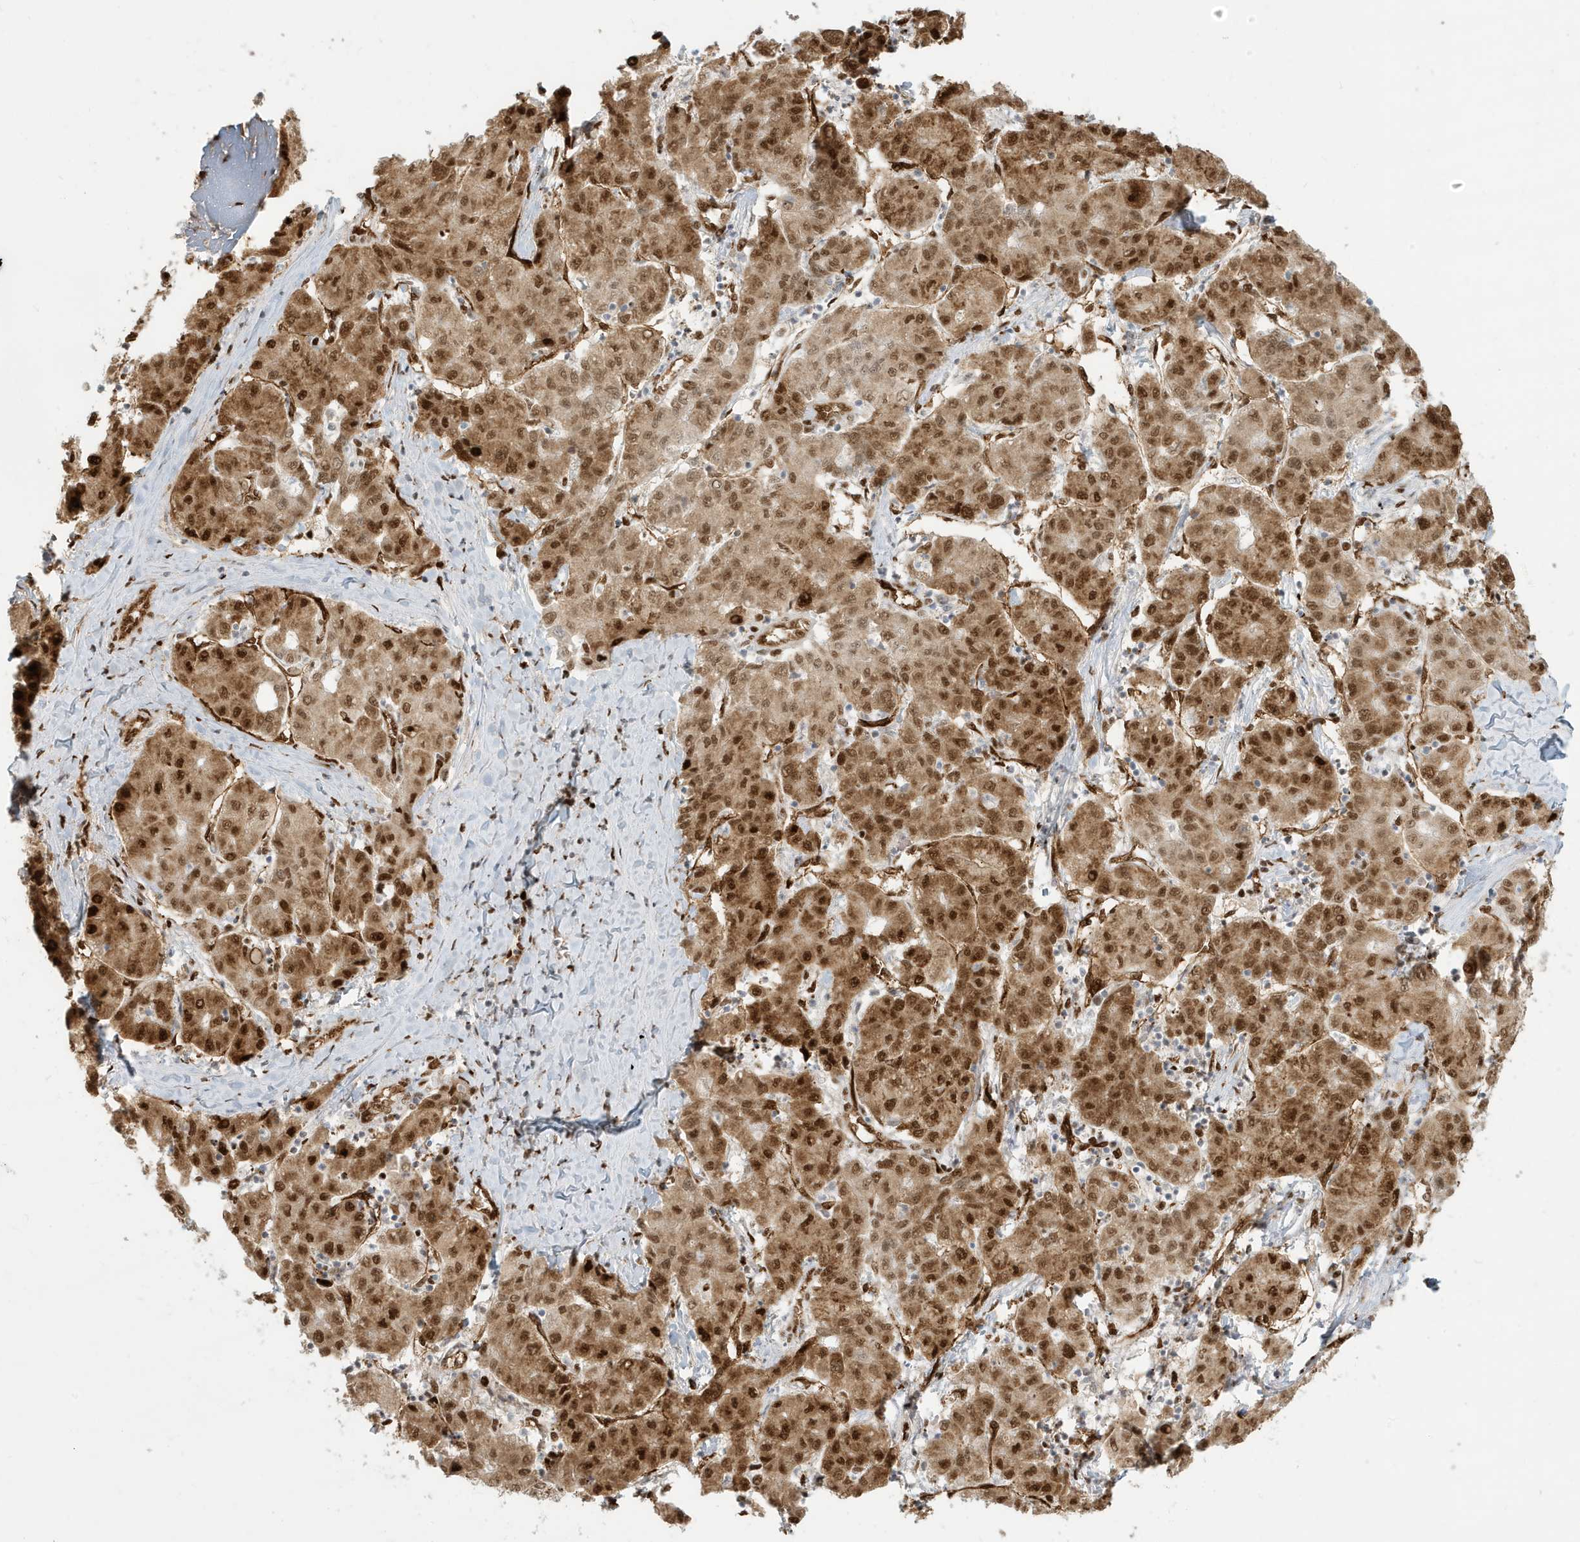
{"staining": {"intensity": "strong", "quantity": ">75%", "location": "cytoplasmic/membranous,nuclear"}, "tissue": "liver cancer", "cell_type": "Tumor cells", "image_type": "cancer", "snomed": [{"axis": "morphology", "description": "Carcinoma, Hepatocellular, NOS"}, {"axis": "topography", "description": "Liver"}], "caption": "IHC staining of liver cancer (hepatocellular carcinoma), which reveals high levels of strong cytoplasmic/membranous and nuclear positivity in about >75% of tumor cells indicating strong cytoplasmic/membranous and nuclear protein expression. The staining was performed using DAB (3,3'-diaminobenzidine) (brown) for protein detection and nuclei were counterstained in hematoxylin (blue).", "gene": "CKS2", "patient": {"sex": "male", "age": 65}}